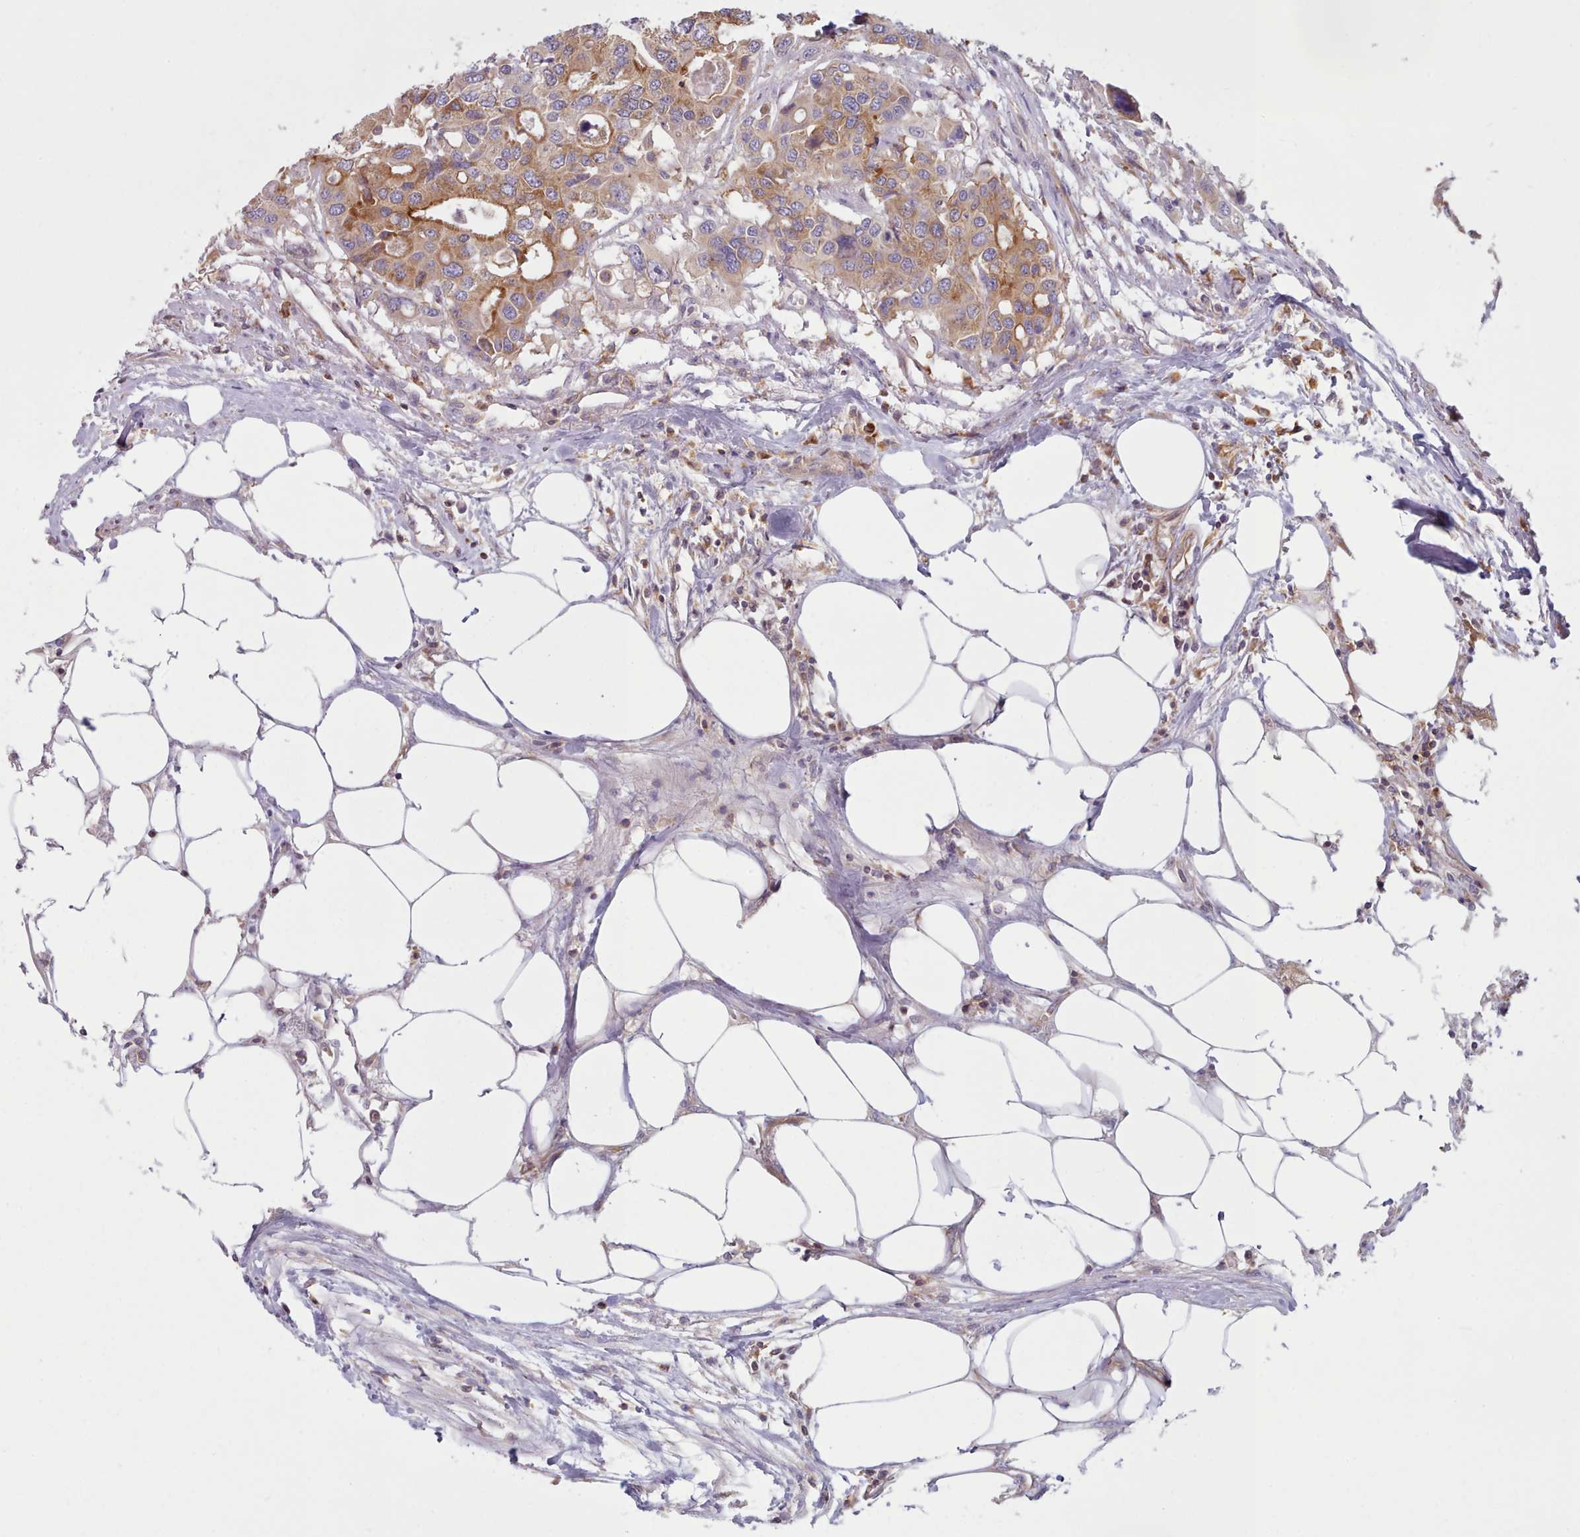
{"staining": {"intensity": "moderate", "quantity": ">75%", "location": "cytoplasmic/membranous"}, "tissue": "colorectal cancer", "cell_type": "Tumor cells", "image_type": "cancer", "snomed": [{"axis": "morphology", "description": "Adenocarcinoma, NOS"}, {"axis": "topography", "description": "Colon"}], "caption": "A micrograph of colorectal cancer (adenocarcinoma) stained for a protein shows moderate cytoplasmic/membranous brown staining in tumor cells.", "gene": "CRYBG1", "patient": {"sex": "male", "age": 77}}